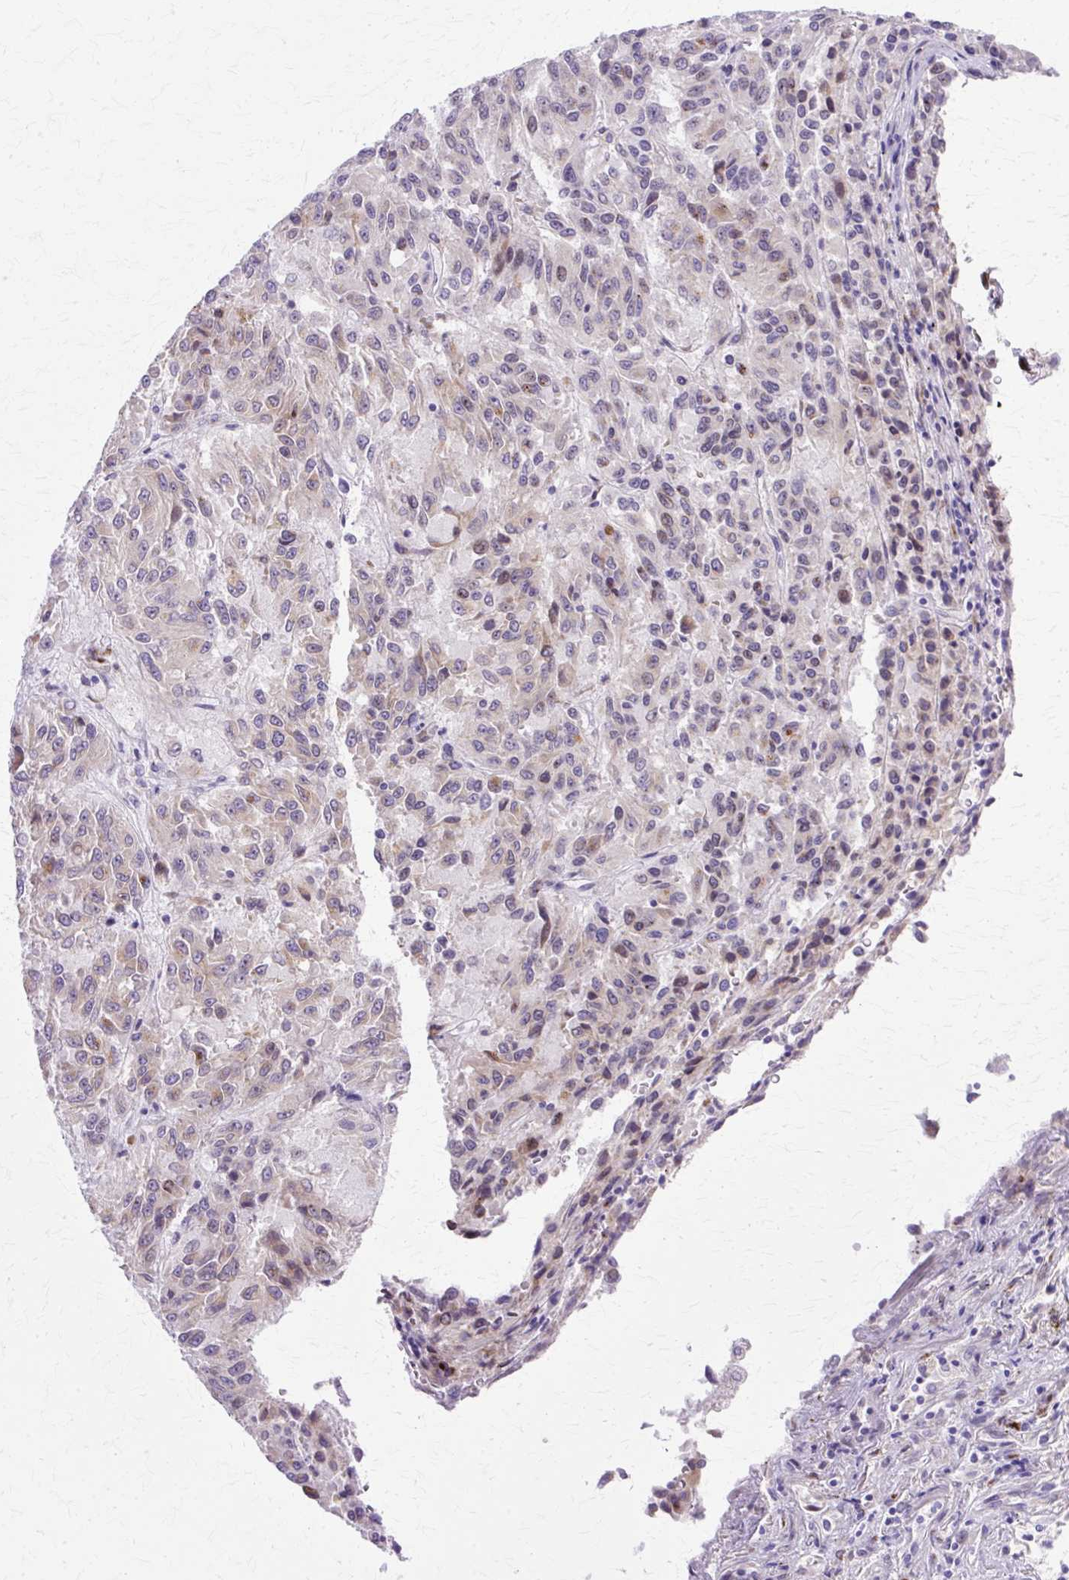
{"staining": {"intensity": "weak", "quantity": "<25%", "location": "cytoplasmic/membranous"}, "tissue": "melanoma", "cell_type": "Tumor cells", "image_type": "cancer", "snomed": [{"axis": "morphology", "description": "Malignant melanoma, Metastatic site"}, {"axis": "topography", "description": "Lung"}], "caption": "This photomicrograph is of melanoma stained with immunohistochemistry to label a protein in brown with the nuclei are counter-stained blue. There is no staining in tumor cells. (DAB immunohistochemistry (IHC) with hematoxylin counter stain).", "gene": "TBC1D3G", "patient": {"sex": "male", "age": 64}}